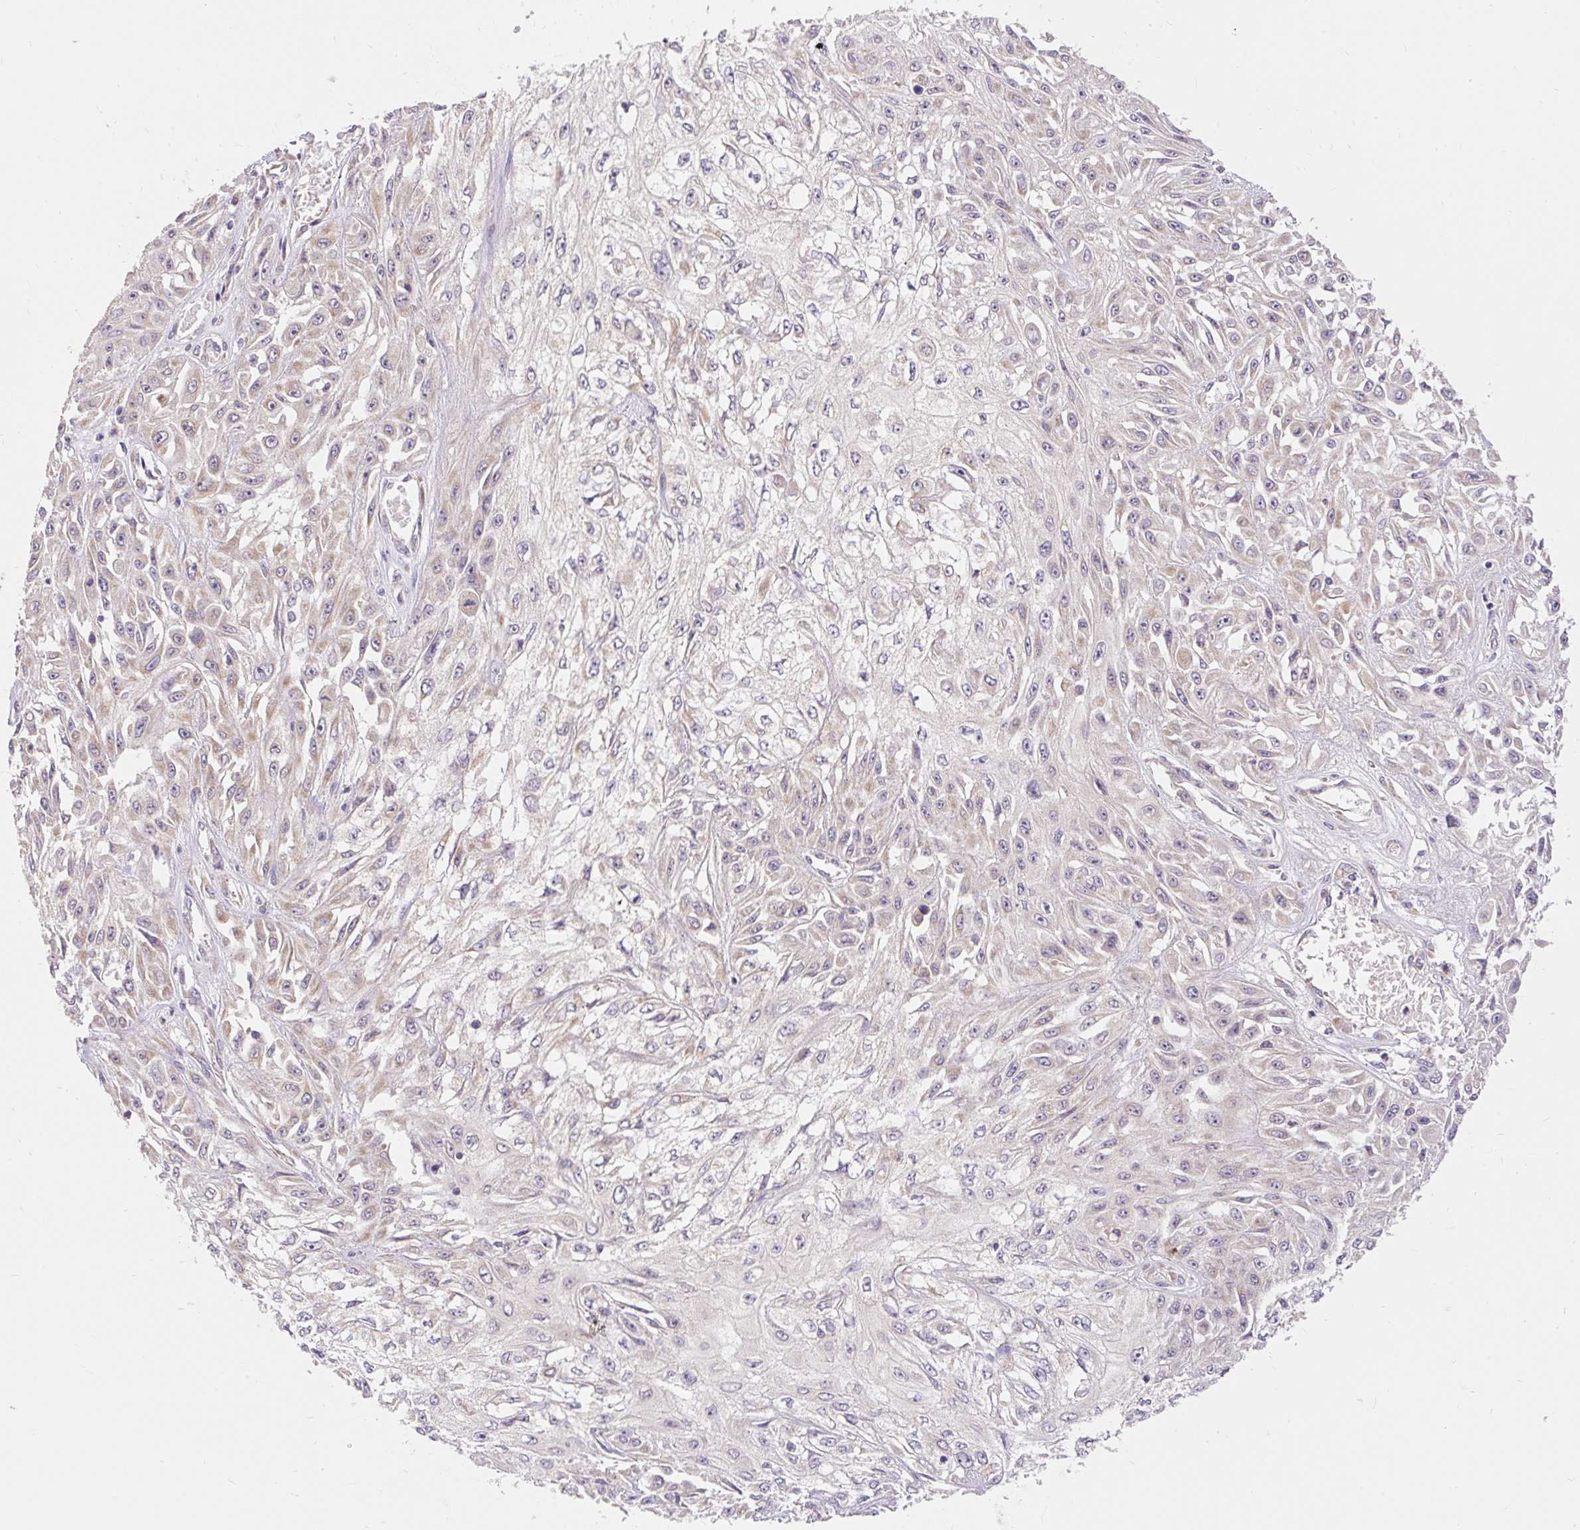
{"staining": {"intensity": "negative", "quantity": "none", "location": "none"}, "tissue": "skin cancer", "cell_type": "Tumor cells", "image_type": "cancer", "snomed": [{"axis": "morphology", "description": "Squamous cell carcinoma, NOS"}, {"axis": "morphology", "description": "Squamous cell carcinoma, metastatic, NOS"}, {"axis": "topography", "description": "Skin"}, {"axis": "topography", "description": "Lymph node"}], "caption": "Tumor cells are negative for brown protein staining in skin metastatic squamous cell carcinoma.", "gene": "SEC63", "patient": {"sex": "male", "age": 75}}